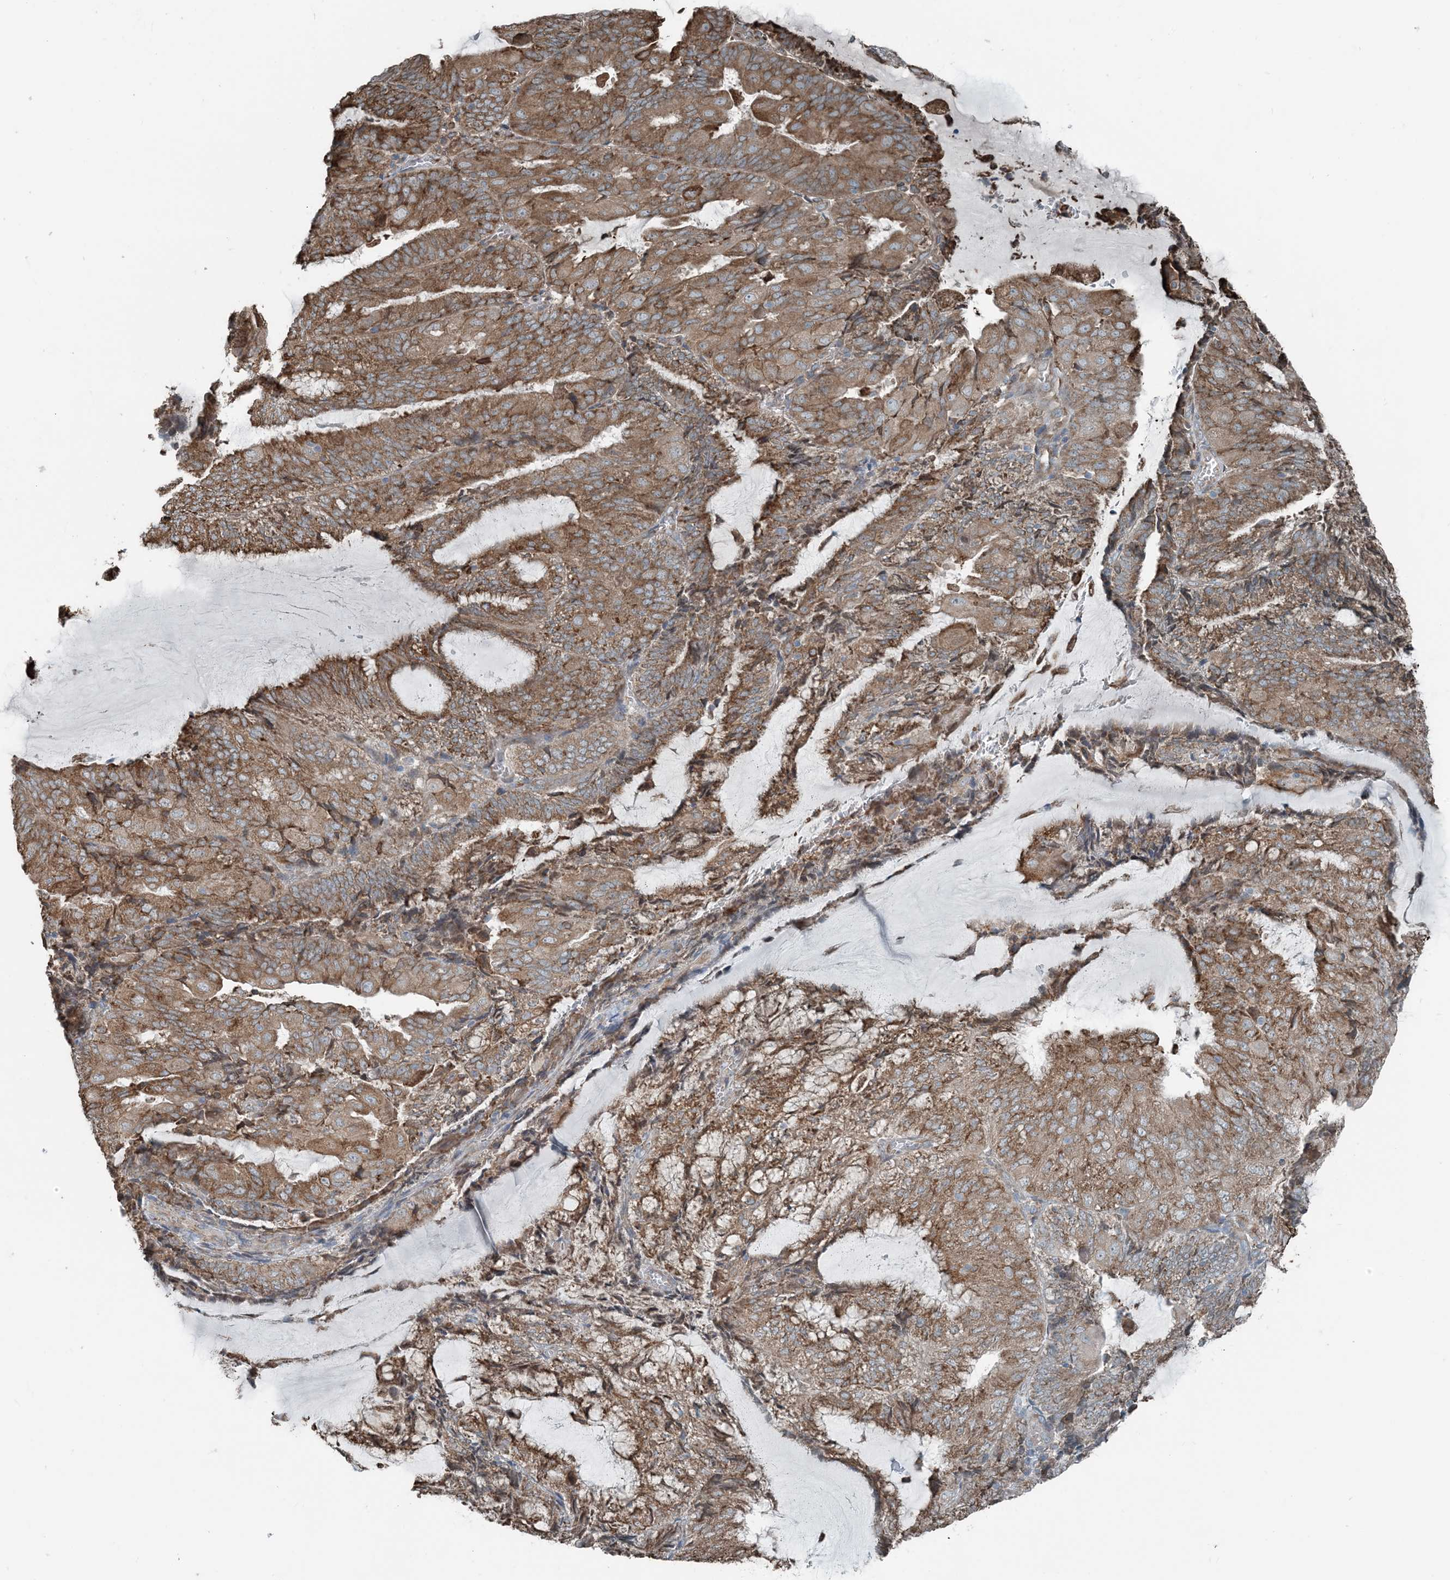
{"staining": {"intensity": "moderate", "quantity": ">75%", "location": "cytoplasmic/membranous"}, "tissue": "endometrial cancer", "cell_type": "Tumor cells", "image_type": "cancer", "snomed": [{"axis": "morphology", "description": "Adenocarcinoma, NOS"}, {"axis": "topography", "description": "Endometrium"}], "caption": "Immunohistochemistry (IHC) micrograph of neoplastic tissue: endometrial adenocarcinoma stained using immunohistochemistry (IHC) shows medium levels of moderate protein expression localized specifically in the cytoplasmic/membranous of tumor cells, appearing as a cytoplasmic/membranous brown color.", "gene": "CERKL", "patient": {"sex": "female", "age": 81}}